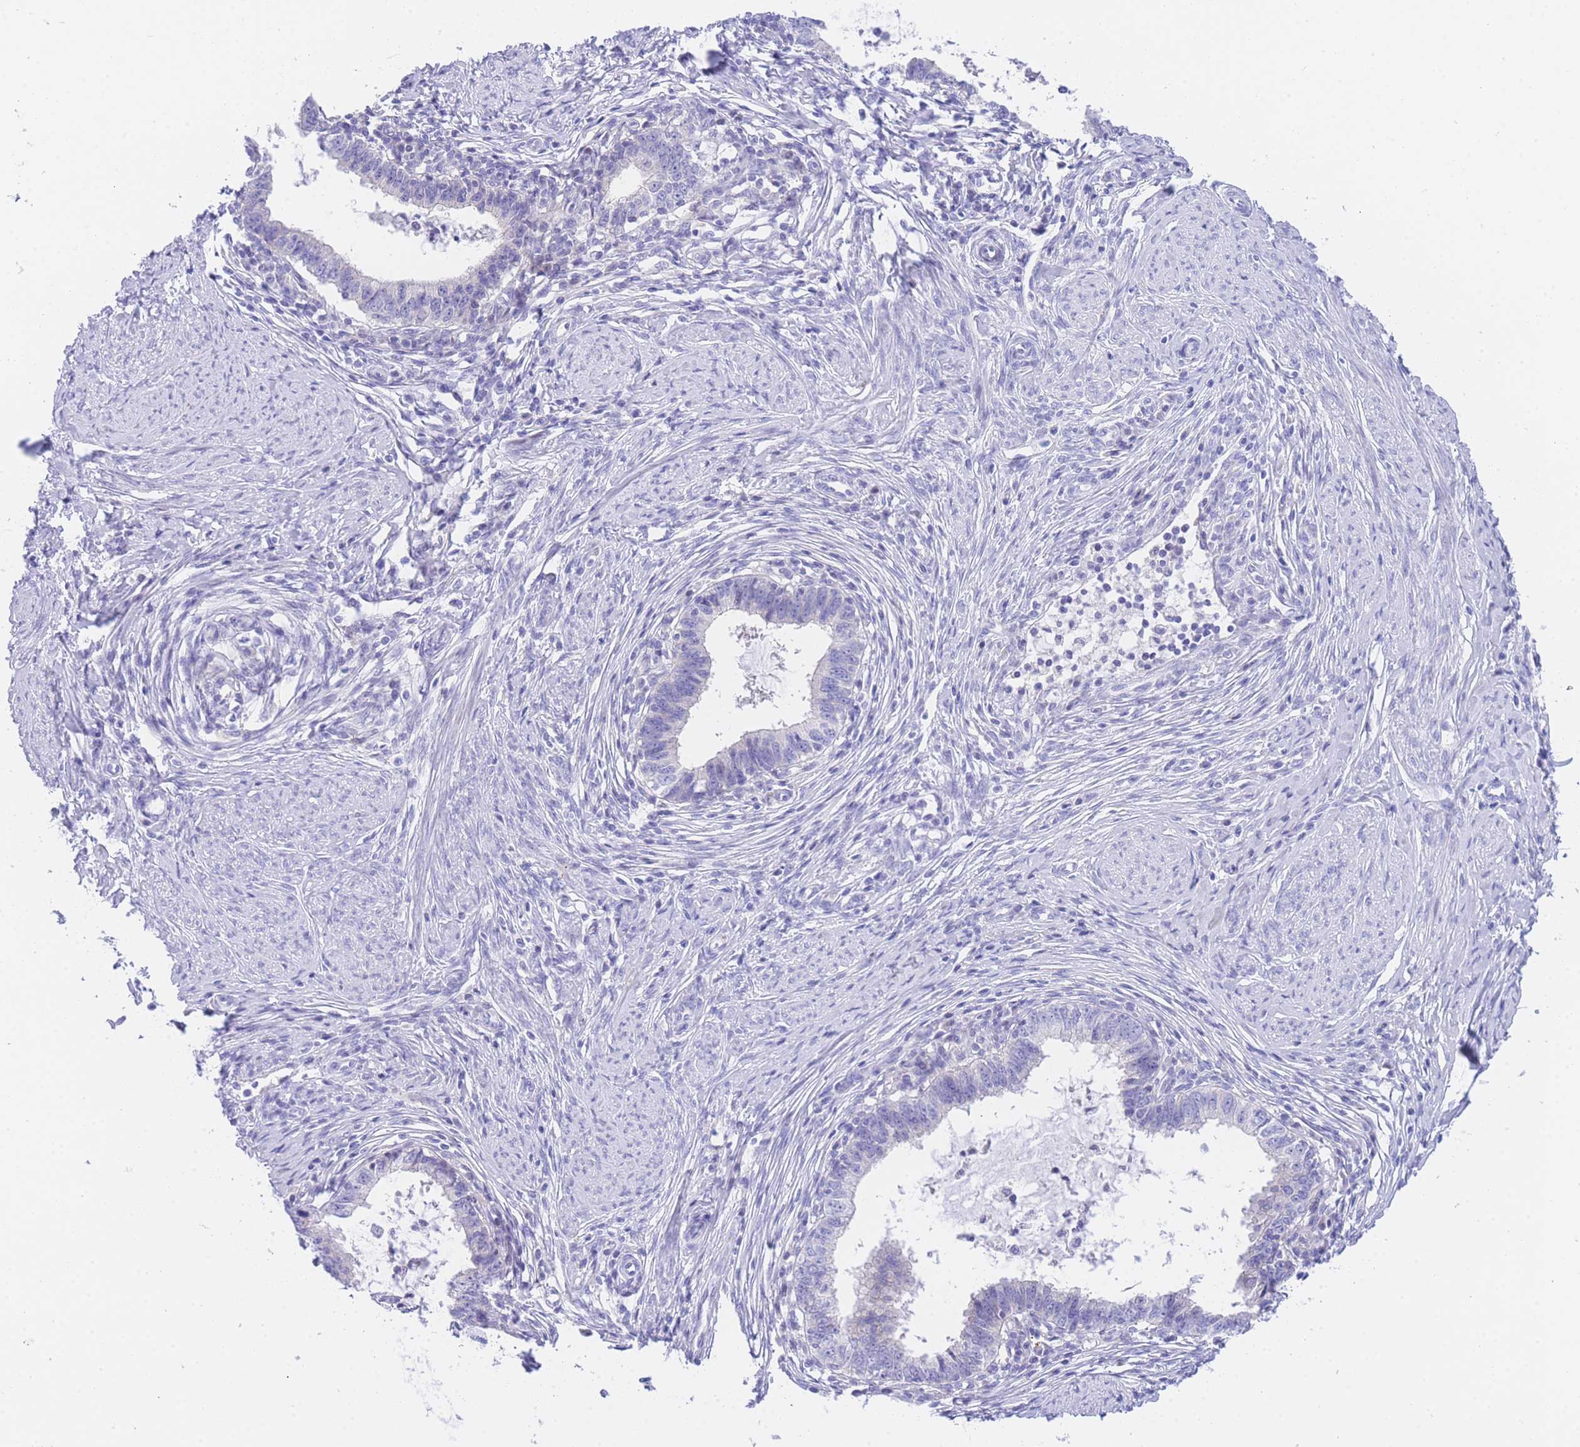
{"staining": {"intensity": "negative", "quantity": "none", "location": "none"}, "tissue": "cervical cancer", "cell_type": "Tumor cells", "image_type": "cancer", "snomed": [{"axis": "morphology", "description": "Adenocarcinoma, NOS"}, {"axis": "topography", "description": "Cervix"}], "caption": "Cervical adenocarcinoma stained for a protein using IHC reveals no positivity tumor cells.", "gene": "TIFAB", "patient": {"sex": "female", "age": 36}}